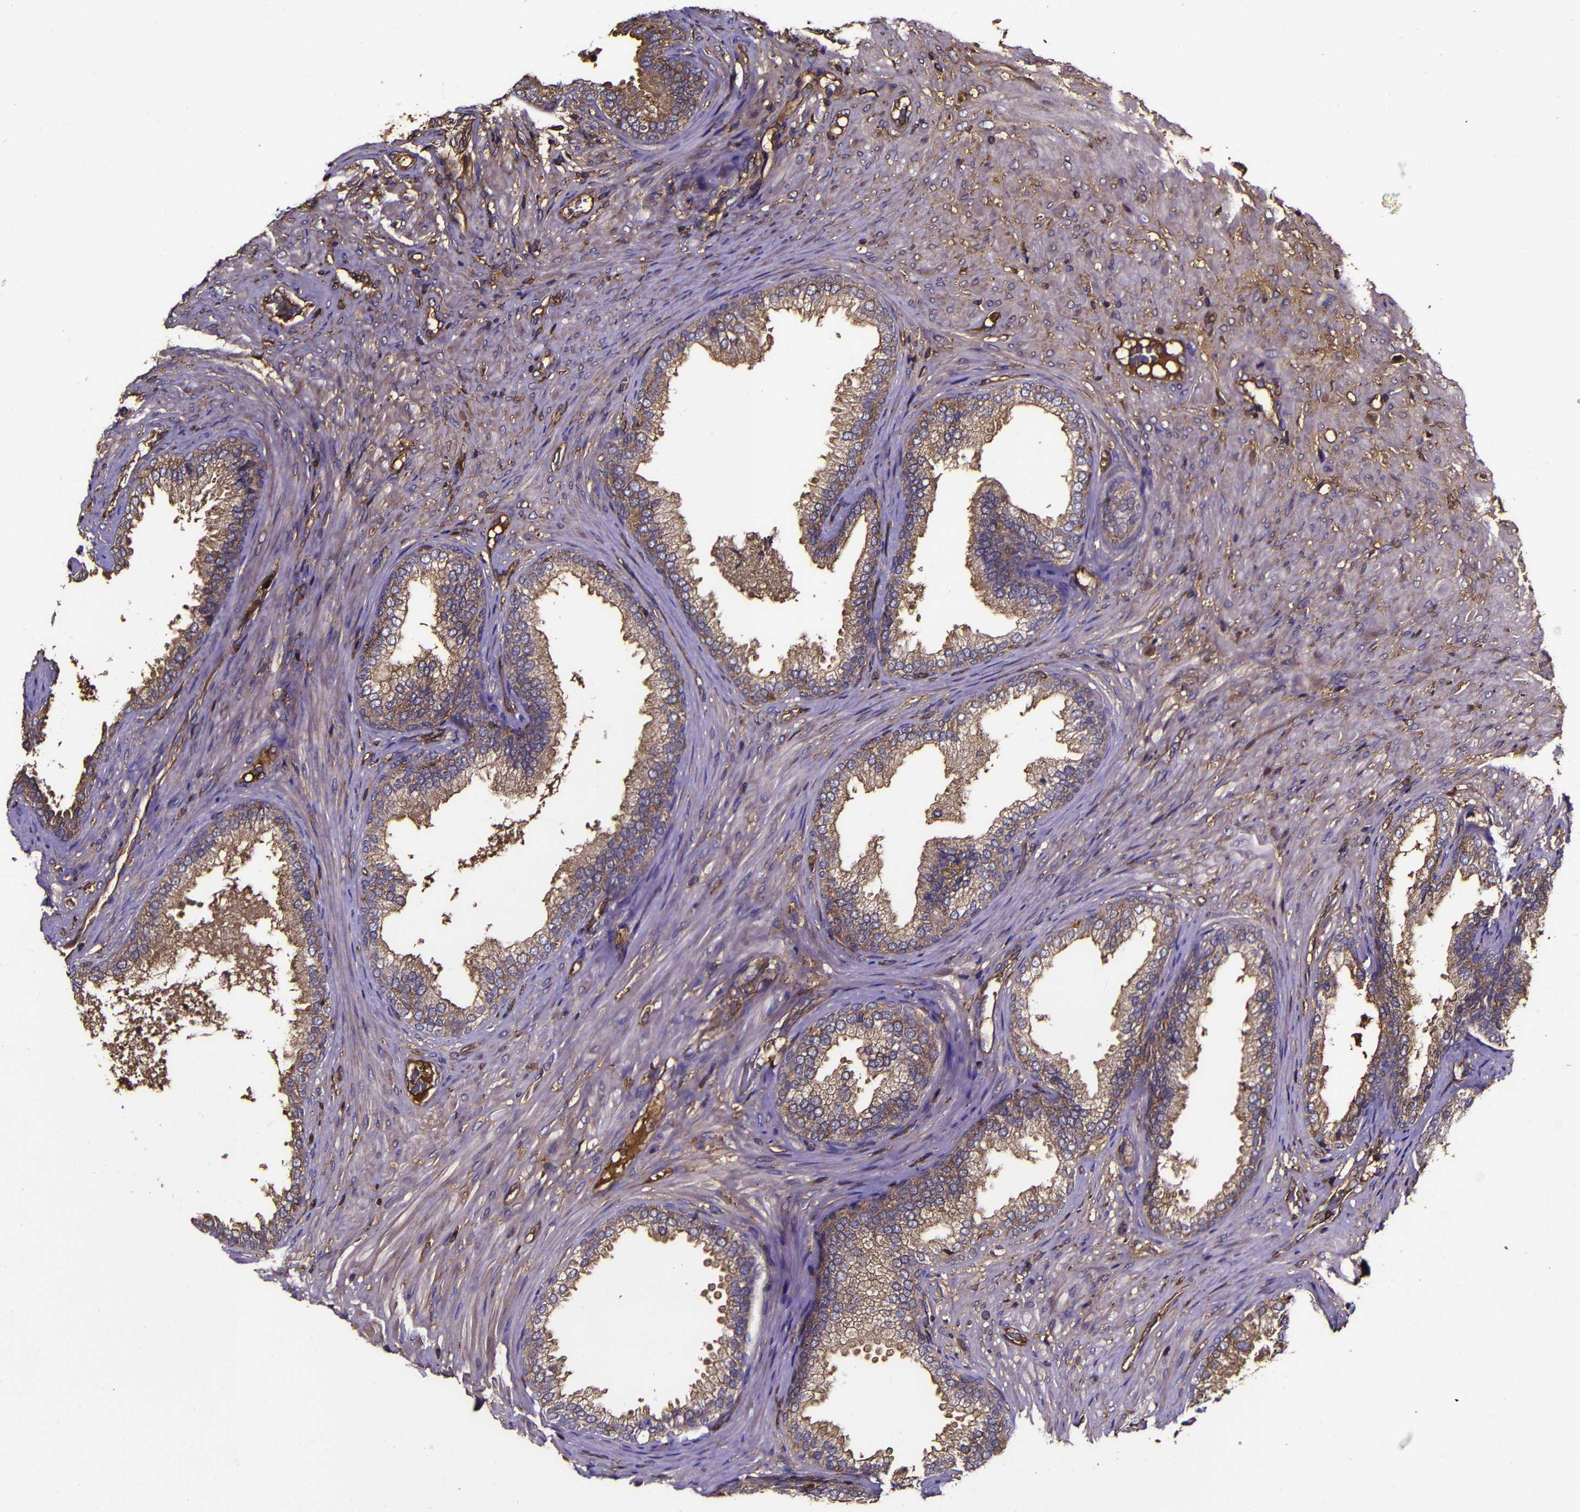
{"staining": {"intensity": "moderate", "quantity": ">75%", "location": "cytoplasmic/membranous"}, "tissue": "prostate", "cell_type": "Glandular cells", "image_type": "normal", "snomed": [{"axis": "morphology", "description": "Normal tissue, NOS"}, {"axis": "topography", "description": "Prostate"}], "caption": "Brown immunohistochemical staining in normal prostate exhibits moderate cytoplasmic/membranous expression in approximately >75% of glandular cells.", "gene": "MSN", "patient": {"sex": "male", "age": 76}}